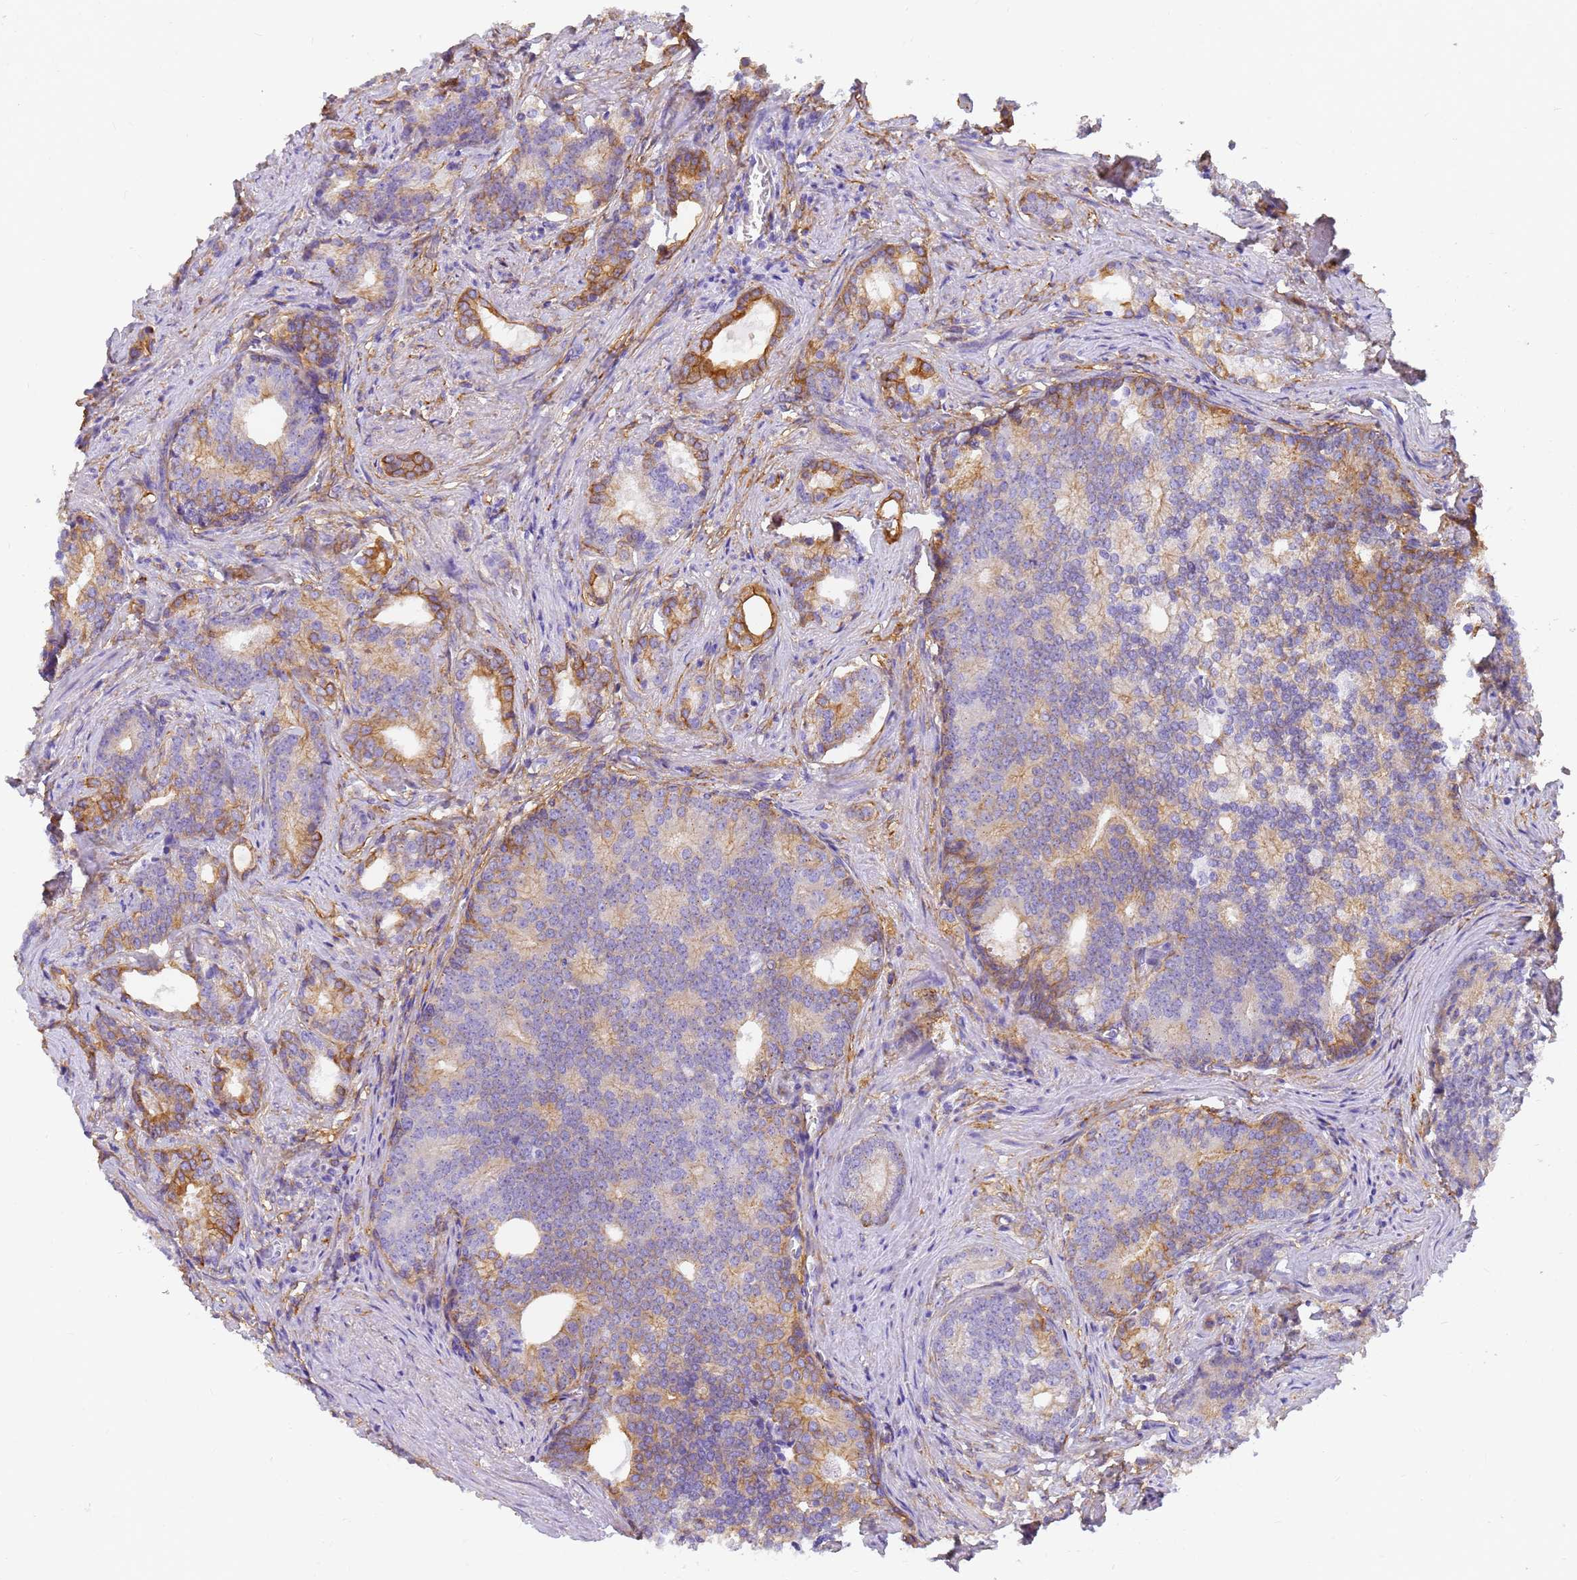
{"staining": {"intensity": "moderate", "quantity": "25%-75%", "location": "cytoplasmic/membranous"}, "tissue": "prostate cancer", "cell_type": "Tumor cells", "image_type": "cancer", "snomed": [{"axis": "morphology", "description": "Adenocarcinoma, Low grade"}, {"axis": "topography", "description": "Prostate"}], "caption": "A brown stain highlights moderate cytoplasmic/membranous expression of a protein in human low-grade adenocarcinoma (prostate) tumor cells.", "gene": "MVB12A", "patient": {"sex": "male", "age": 71}}